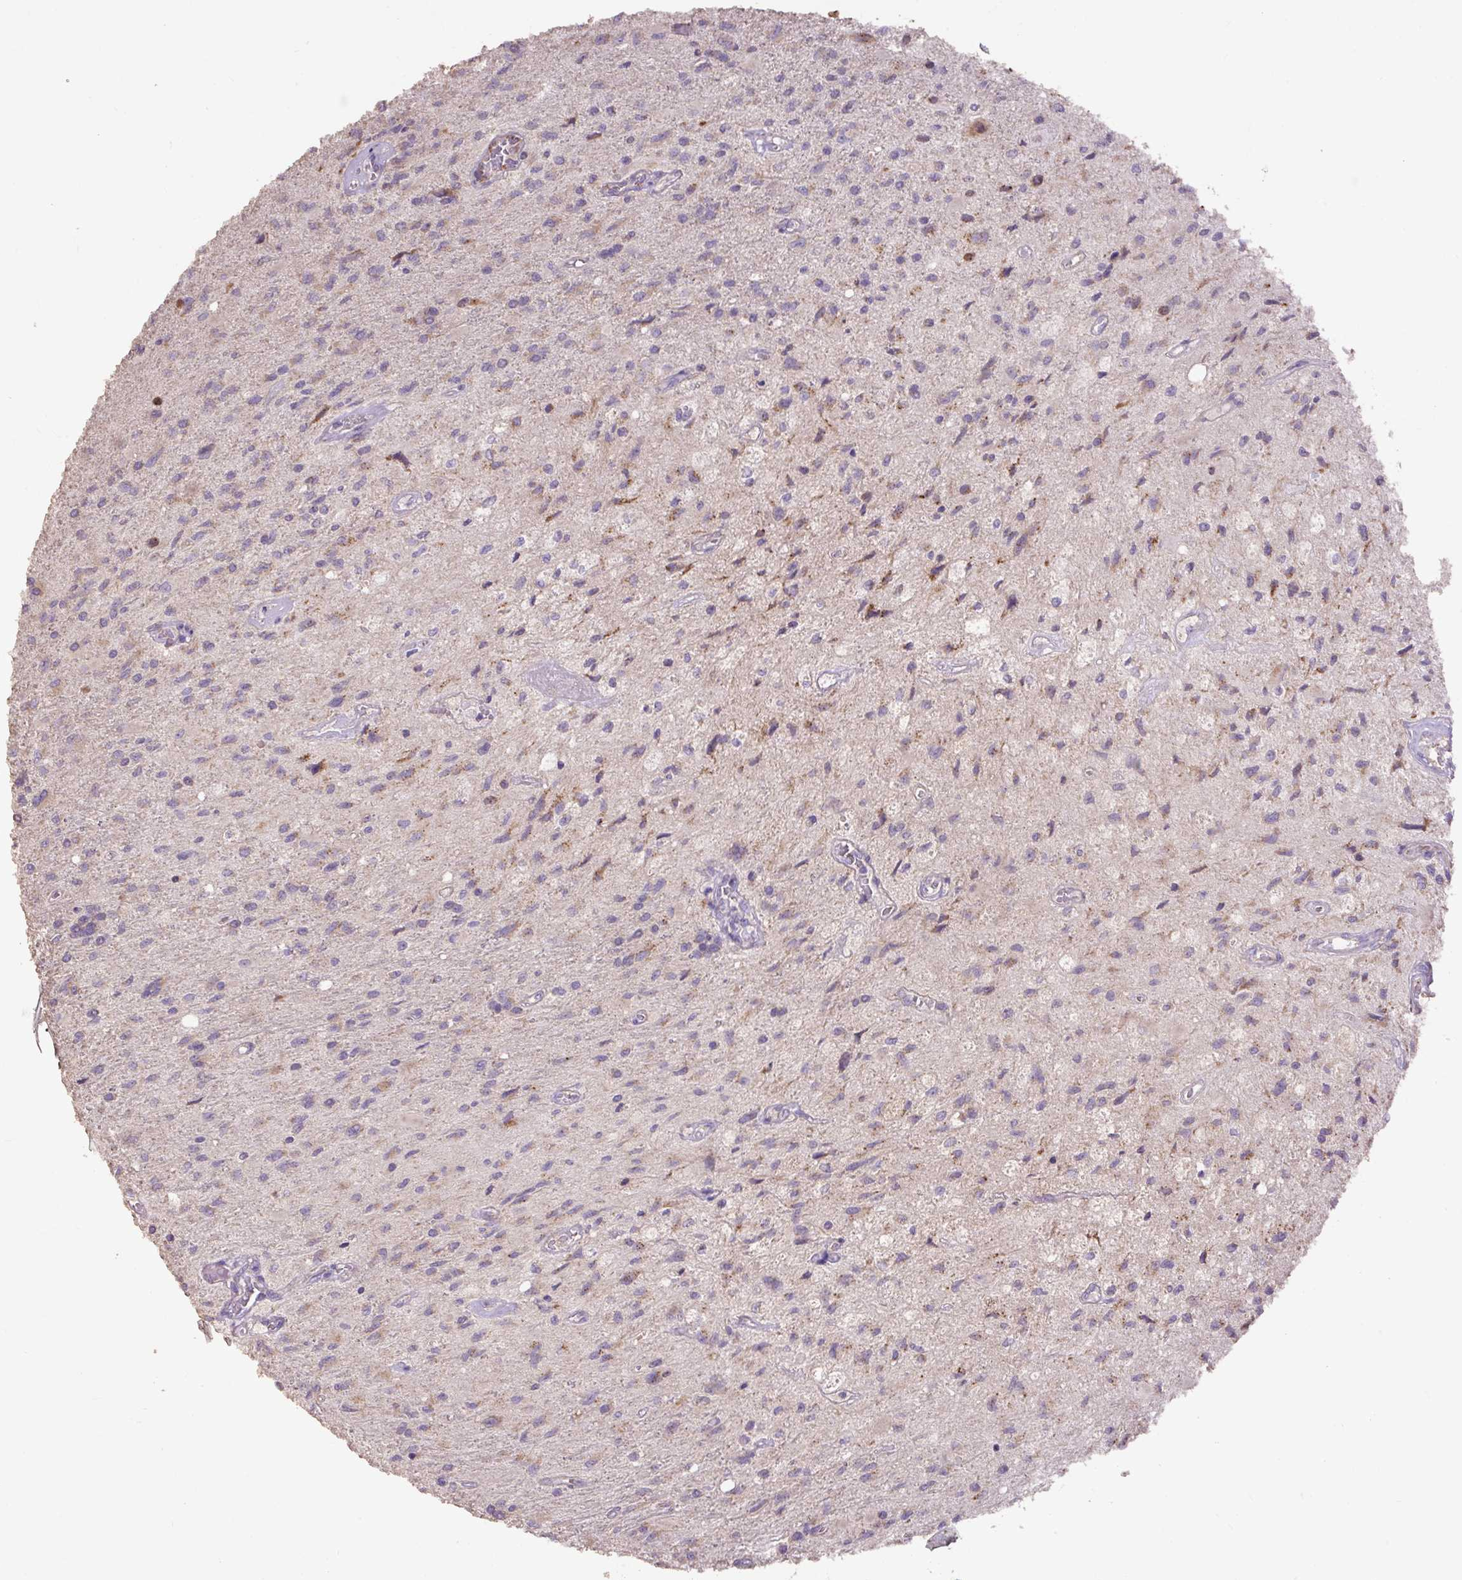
{"staining": {"intensity": "moderate", "quantity": "25%-75%", "location": "cytoplasmic/membranous"}, "tissue": "glioma", "cell_type": "Tumor cells", "image_type": "cancer", "snomed": [{"axis": "morphology", "description": "Glioma, malignant, High grade"}, {"axis": "topography", "description": "Brain"}], "caption": "Glioma was stained to show a protein in brown. There is medium levels of moderate cytoplasmic/membranous staining in about 25%-75% of tumor cells.", "gene": "ABR", "patient": {"sex": "female", "age": 70}}